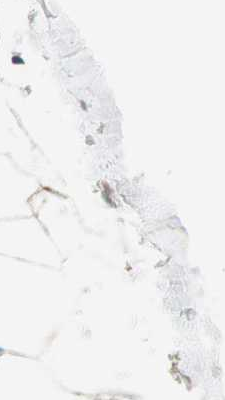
{"staining": {"intensity": "negative", "quantity": "none", "location": "none"}, "tissue": "adipose tissue", "cell_type": "Adipocytes", "image_type": "normal", "snomed": [{"axis": "morphology", "description": "Normal tissue, NOS"}, {"axis": "topography", "description": "Breast"}, {"axis": "topography", "description": "Adipose tissue"}], "caption": "An immunohistochemistry histopathology image of benign adipose tissue is shown. There is no staining in adipocytes of adipose tissue. The staining is performed using DAB (3,3'-diaminobenzidine) brown chromogen with nuclei counter-stained in using hematoxylin.", "gene": "GAPT", "patient": {"sex": "female", "age": 25}}